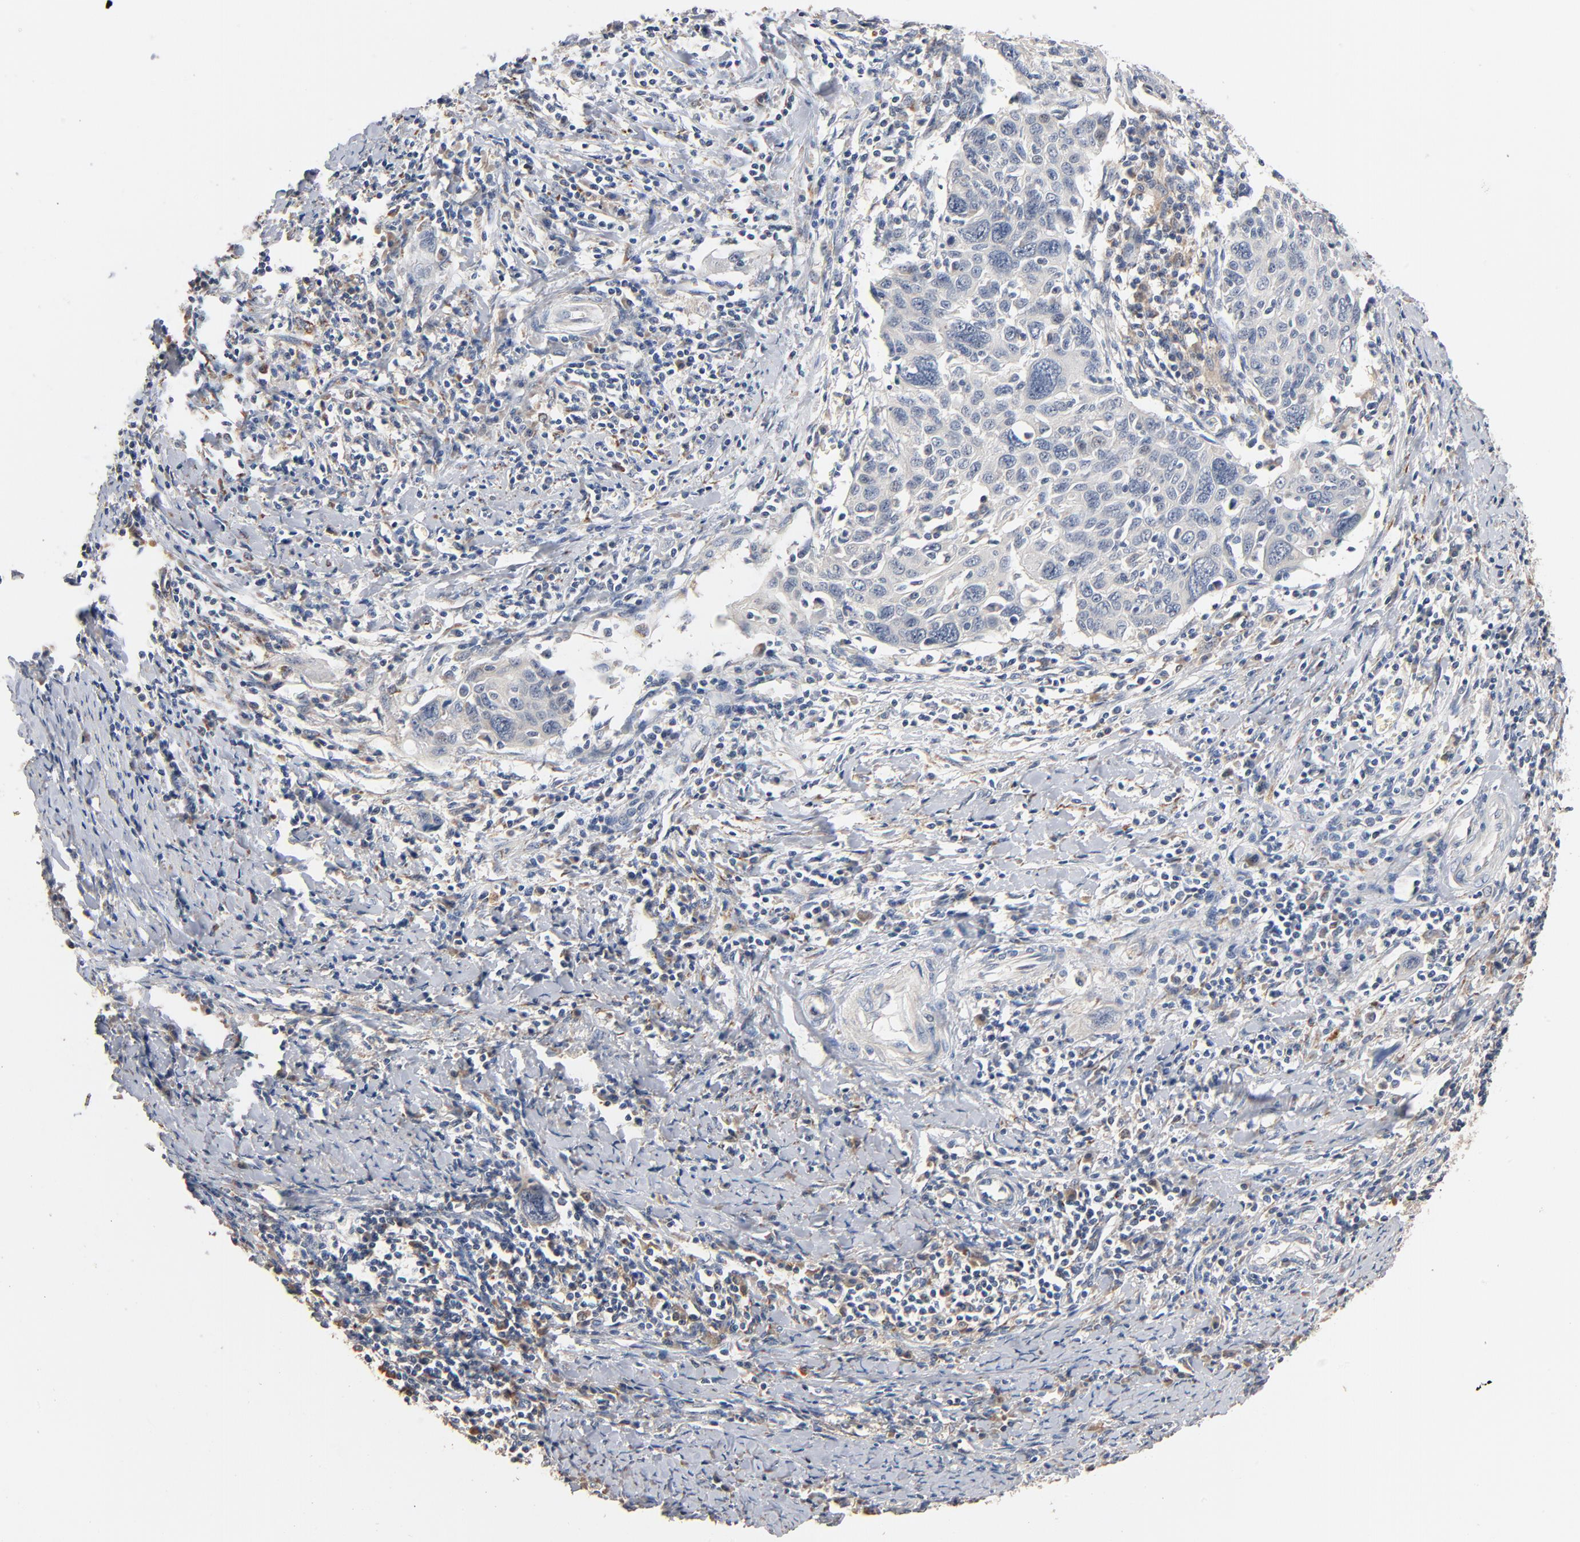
{"staining": {"intensity": "negative", "quantity": "none", "location": "none"}, "tissue": "cervical cancer", "cell_type": "Tumor cells", "image_type": "cancer", "snomed": [{"axis": "morphology", "description": "Squamous cell carcinoma, NOS"}, {"axis": "topography", "description": "Cervix"}], "caption": "DAB (3,3'-diaminobenzidine) immunohistochemical staining of cervical cancer demonstrates no significant staining in tumor cells. (Brightfield microscopy of DAB (3,3'-diaminobenzidine) immunohistochemistry at high magnification).", "gene": "ZDHHC8", "patient": {"sex": "female", "age": 54}}